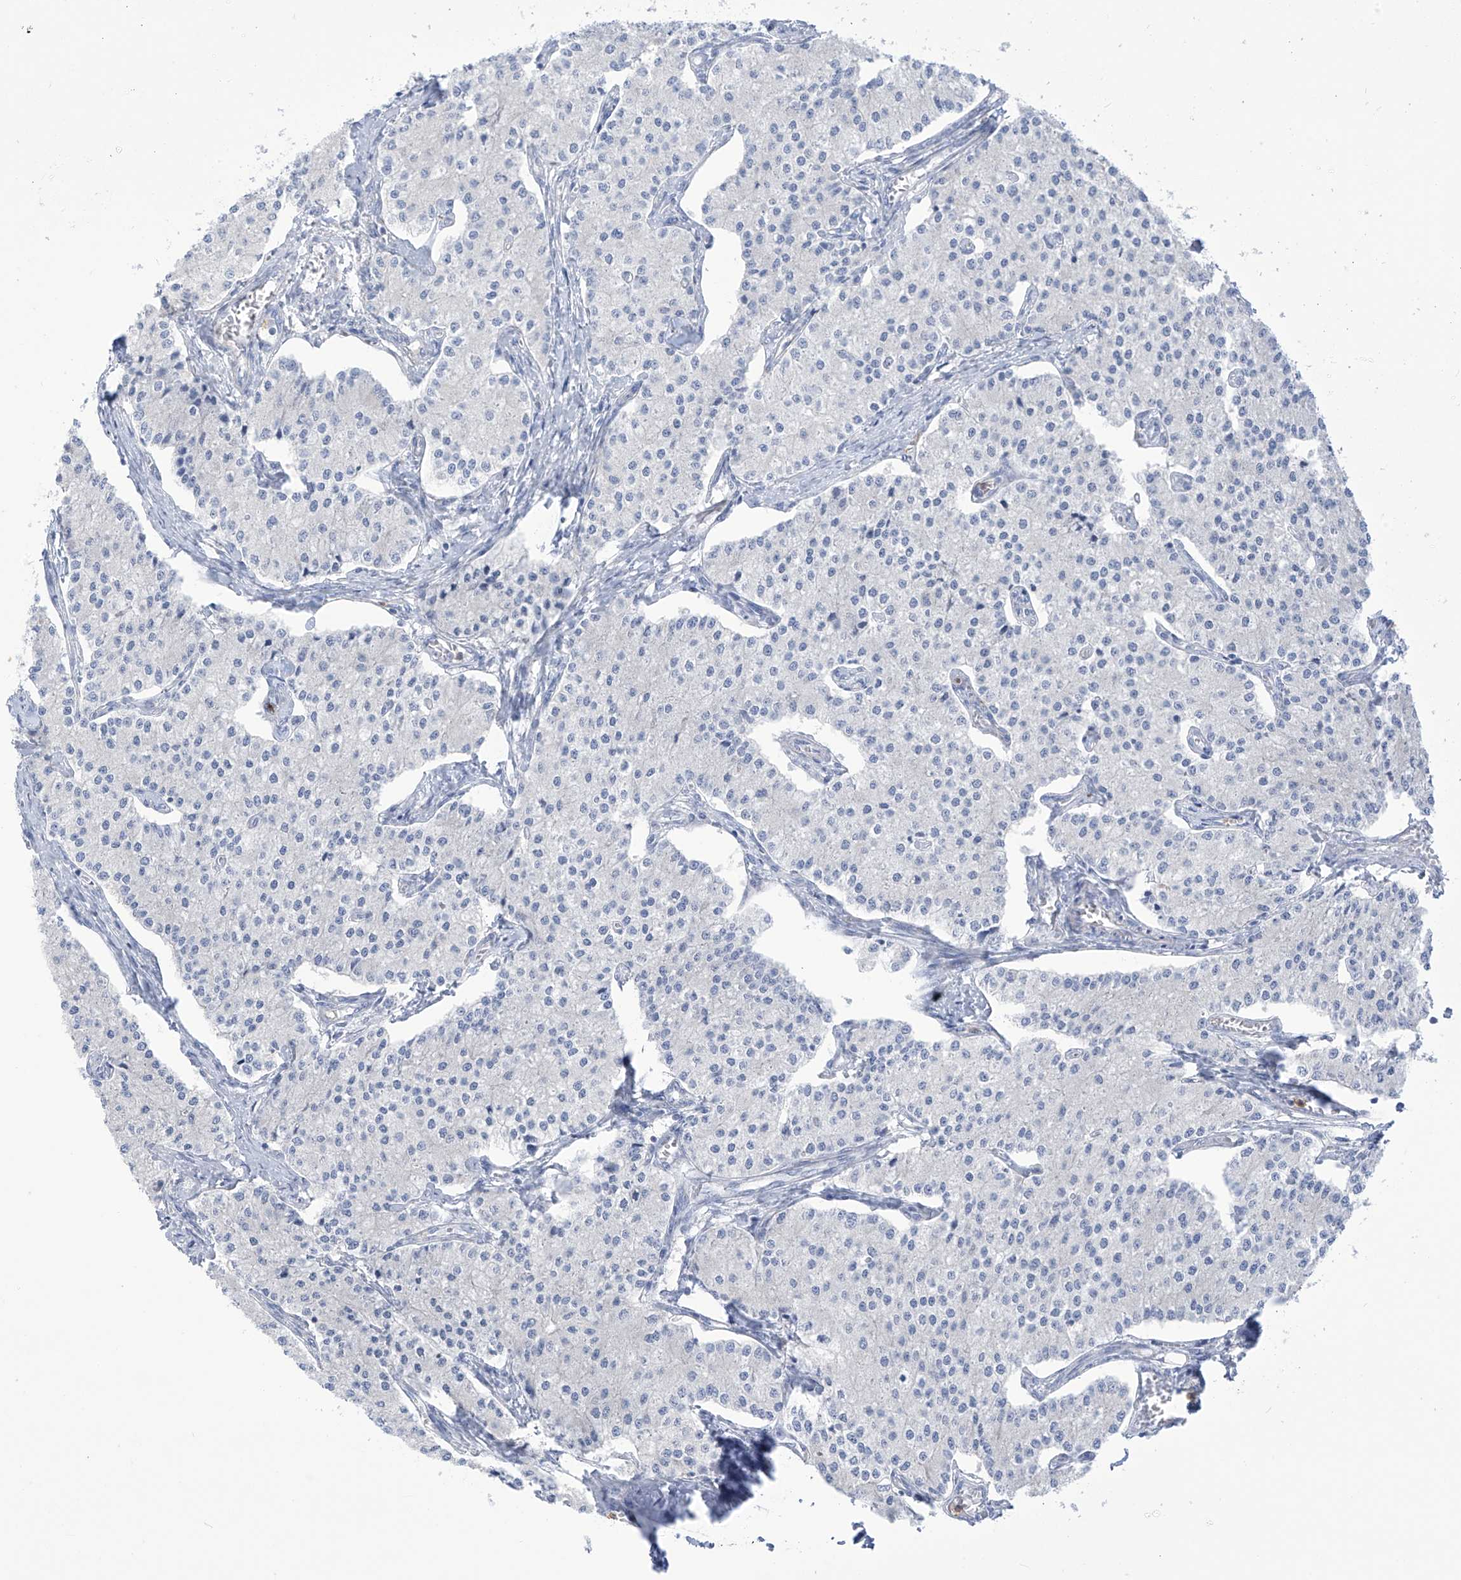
{"staining": {"intensity": "negative", "quantity": "none", "location": "none"}, "tissue": "carcinoid", "cell_type": "Tumor cells", "image_type": "cancer", "snomed": [{"axis": "morphology", "description": "Carcinoid, malignant, NOS"}, {"axis": "topography", "description": "Colon"}], "caption": "High power microscopy image of an IHC photomicrograph of carcinoid, revealing no significant expression in tumor cells.", "gene": "FABP2", "patient": {"sex": "female", "age": 52}}